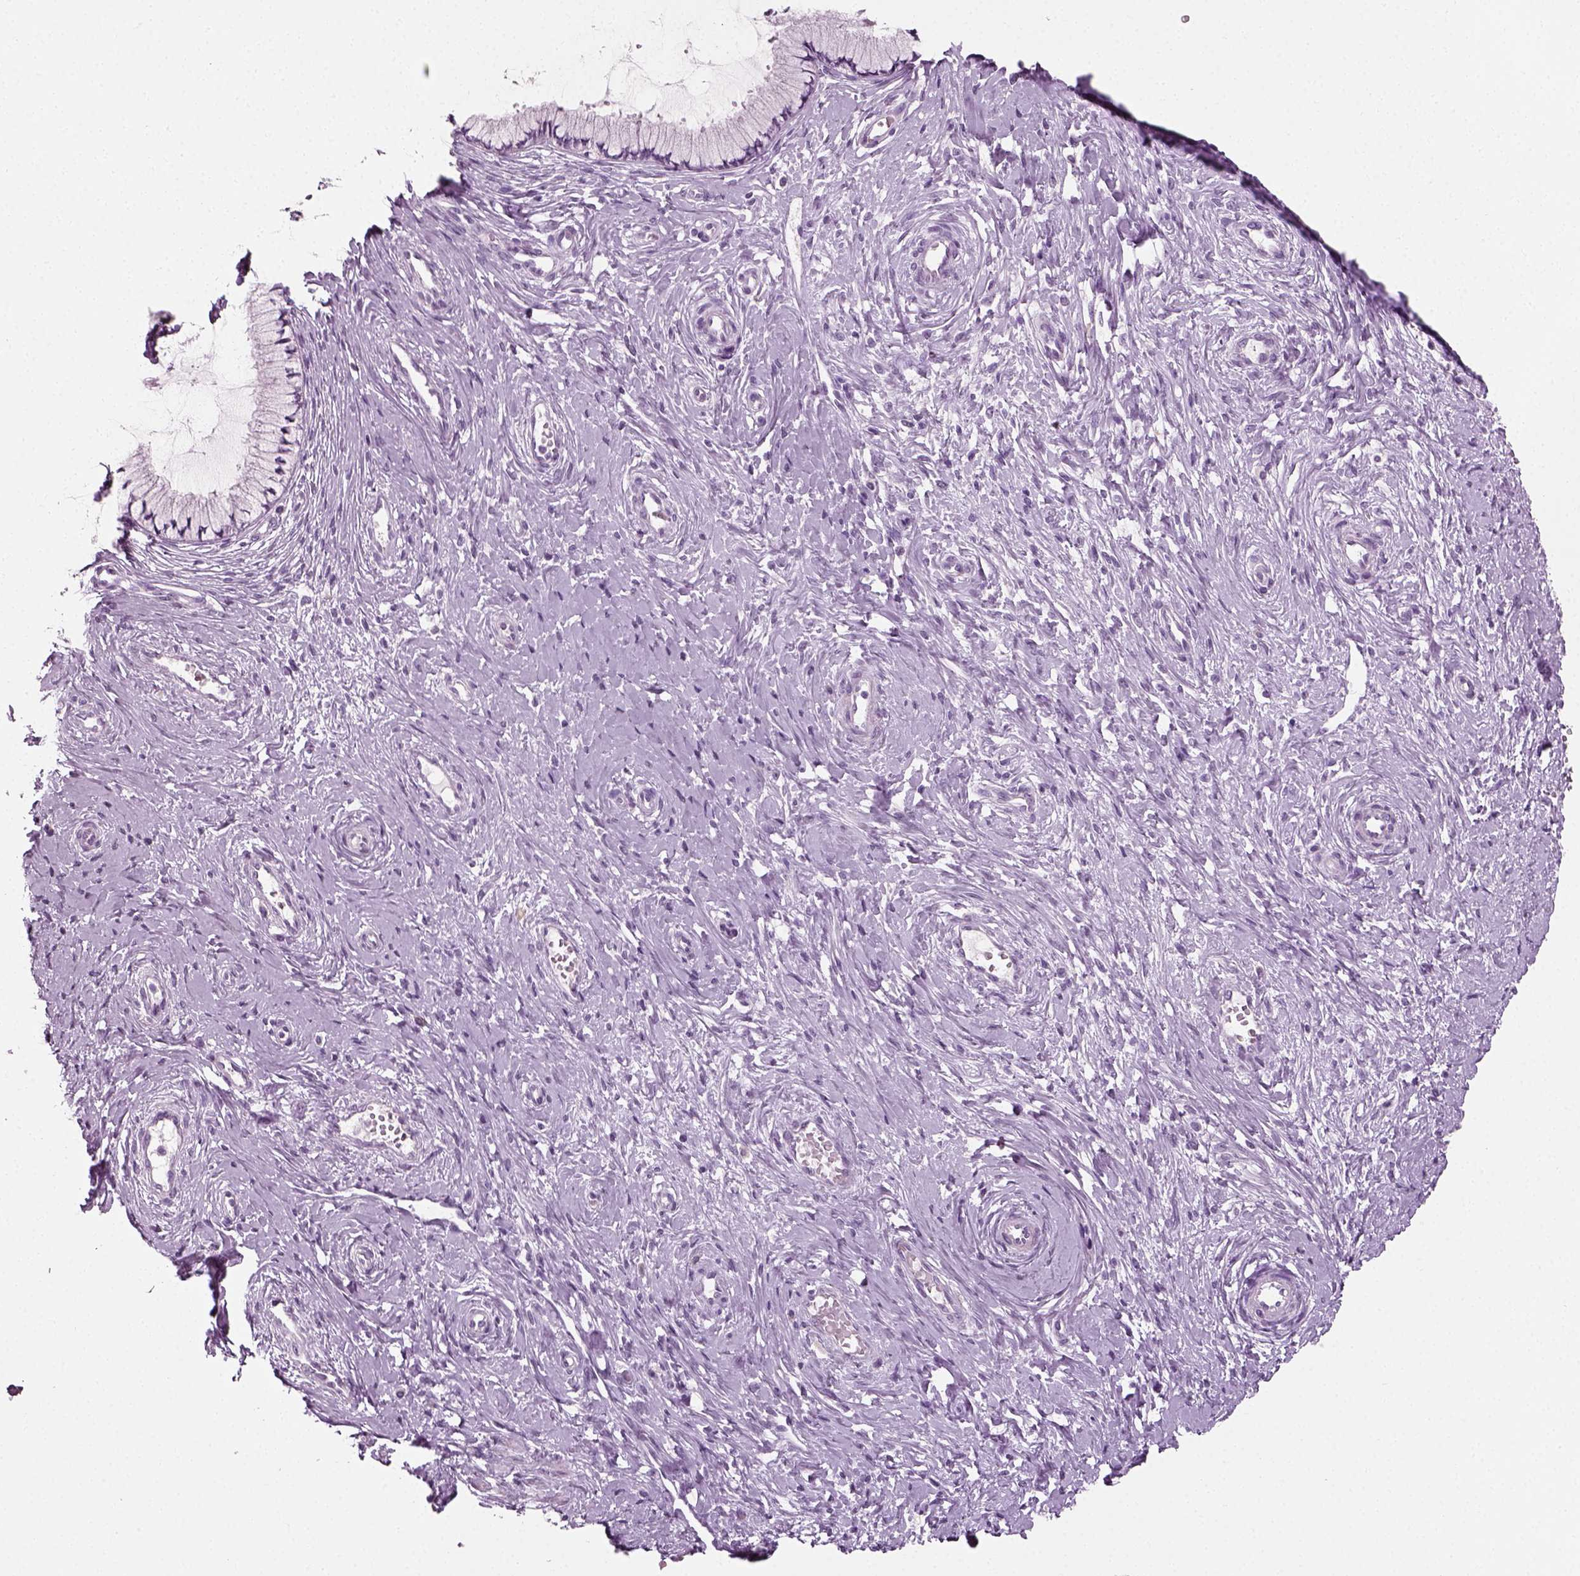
{"staining": {"intensity": "negative", "quantity": "none", "location": "none"}, "tissue": "cervix", "cell_type": "Glandular cells", "image_type": "normal", "snomed": [{"axis": "morphology", "description": "Normal tissue, NOS"}, {"axis": "topography", "description": "Cervix"}], "caption": "DAB immunohistochemical staining of benign cervix reveals no significant expression in glandular cells.", "gene": "SPATA31E1", "patient": {"sex": "female", "age": 37}}